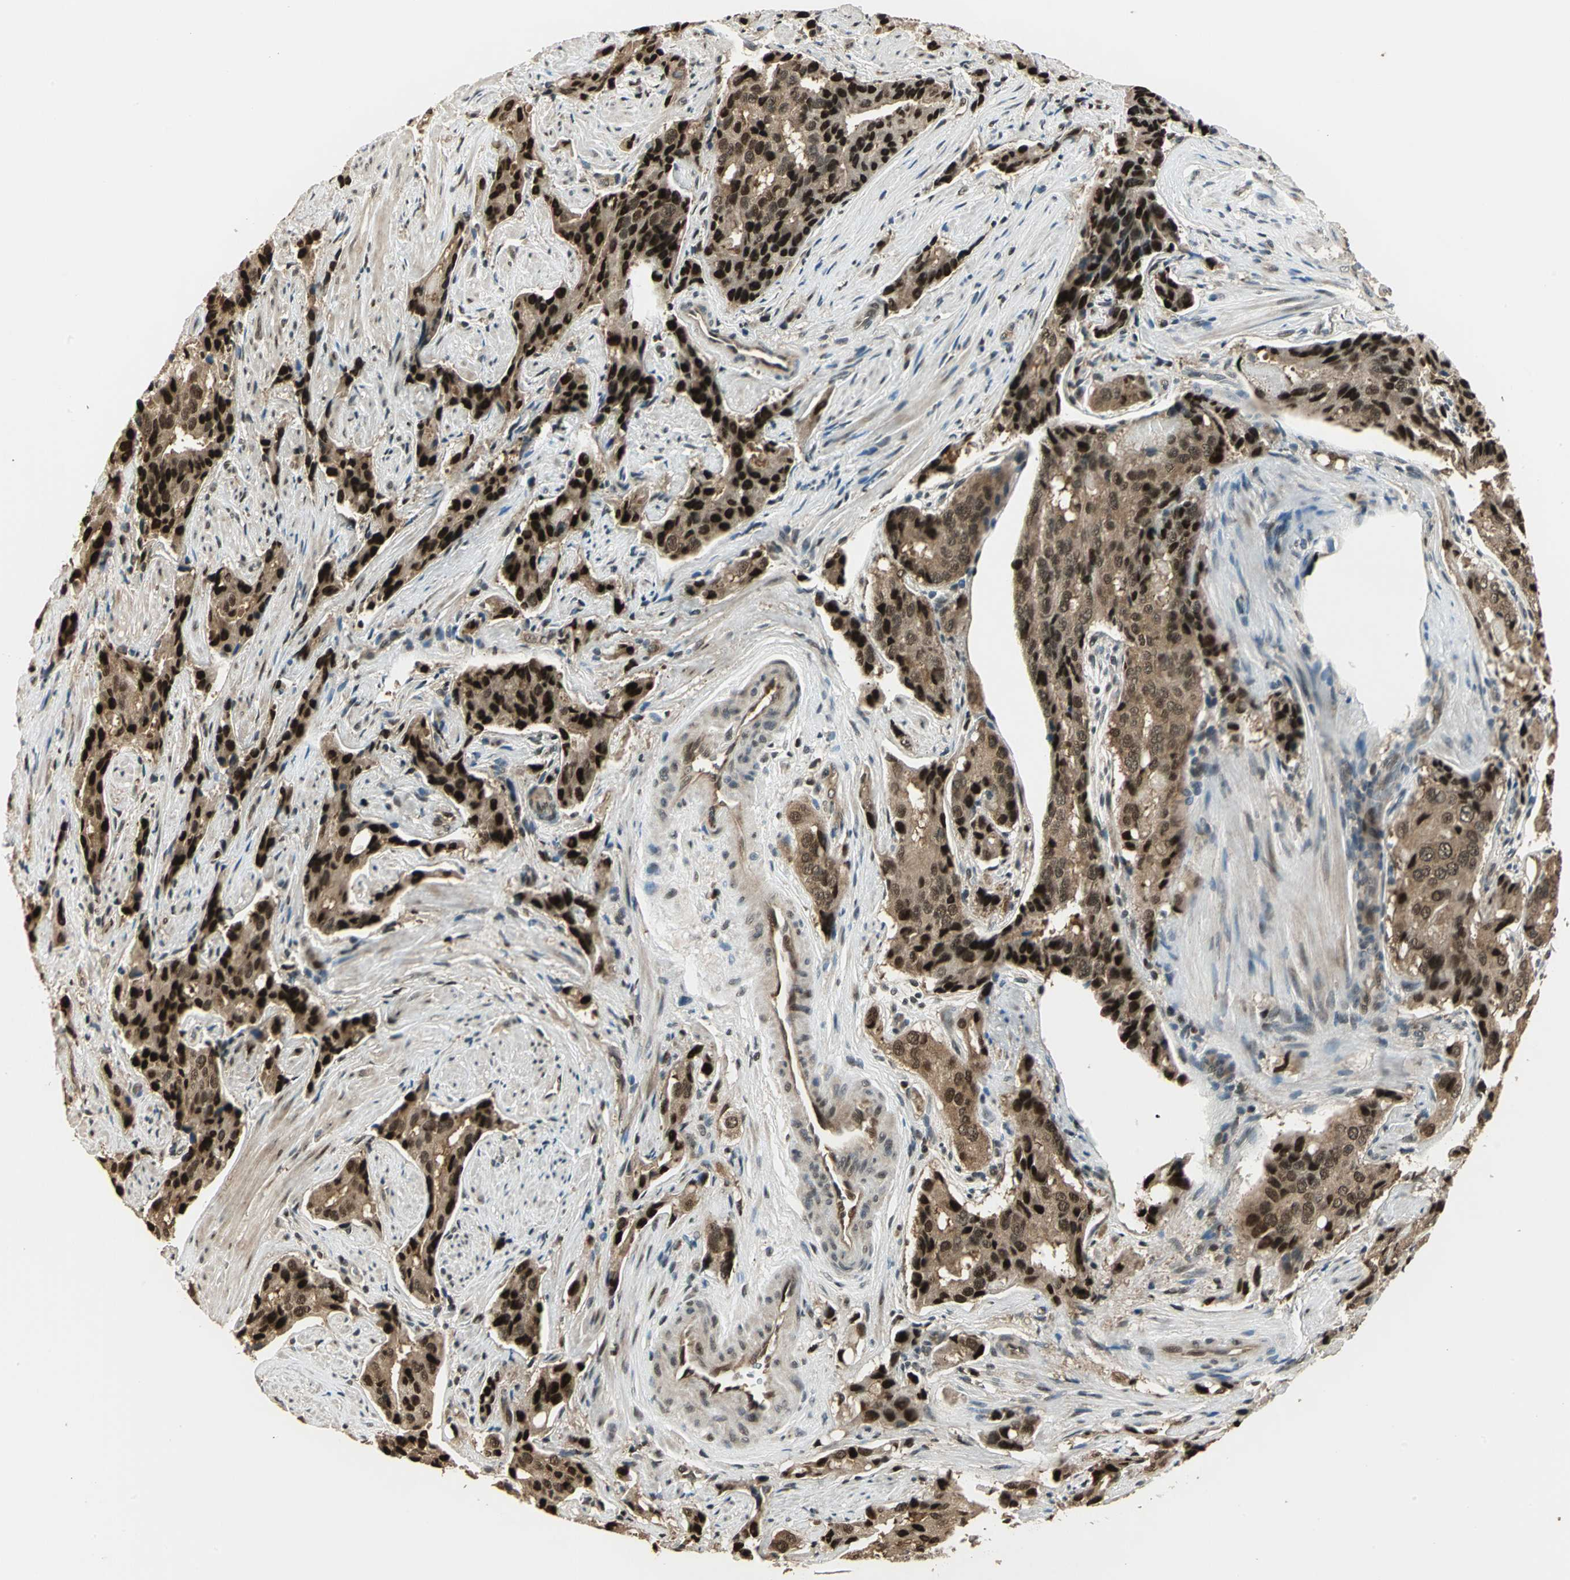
{"staining": {"intensity": "strong", "quantity": ">75%", "location": "cytoplasmic/membranous,nuclear"}, "tissue": "prostate cancer", "cell_type": "Tumor cells", "image_type": "cancer", "snomed": [{"axis": "morphology", "description": "Adenocarcinoma, High grade"}, {"axis": "topography", "description": "Prostate"}], "caption": "An image of prostate adenocarcinoma (high-grade) stained for a protein displays strong cytoplasmic/membranous and nuclear brown staining in tumor cells.", "gene": "PSMC3", "patient": {"sex": "male", "age": 58}}